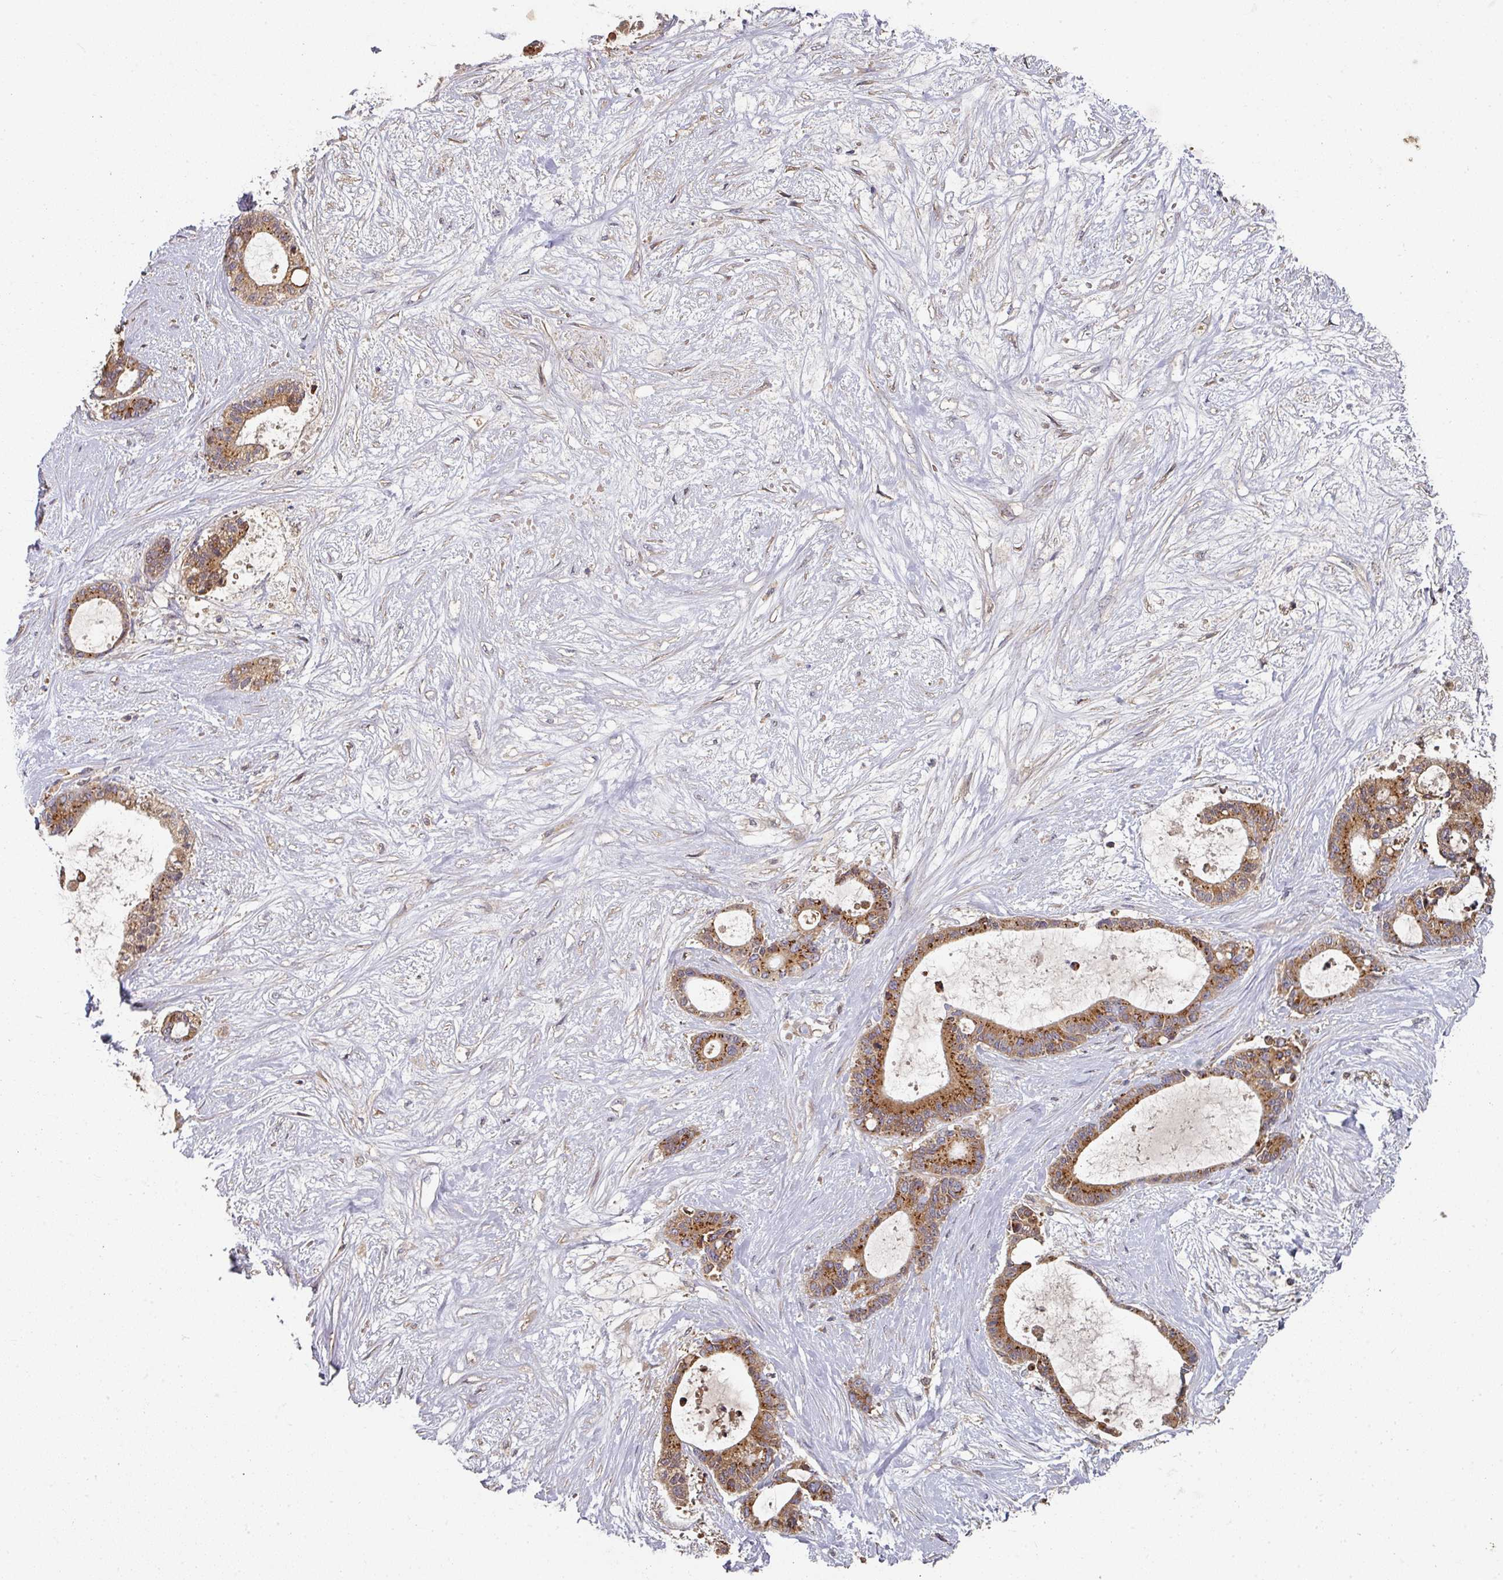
{"staining": {"intensity": "strong", "quantity": ">75%", "location": "cytoplasmic/membranous"}, "tissue": "liver cancer", "cell_type": "Tumor cells", "image_type": "cancer", "snomed": [{"axis": "morphology", "description": "Normal tissue, NOS"}, {"axis": "morphology", "description": "Cholangiocarcinoma"}, {"axis": "topography", "description": "Liver"}, {"axis": "topography", "description": "Peripheral nerve tissue"}], "caption": "An image of cholangiocarcinoma (liver) stained for a protein displays strong cytoplasmic/membranous brown staining in tumor cells.", "gene": "EDEM2", "patient": {"sex": "female", "age": 73}}